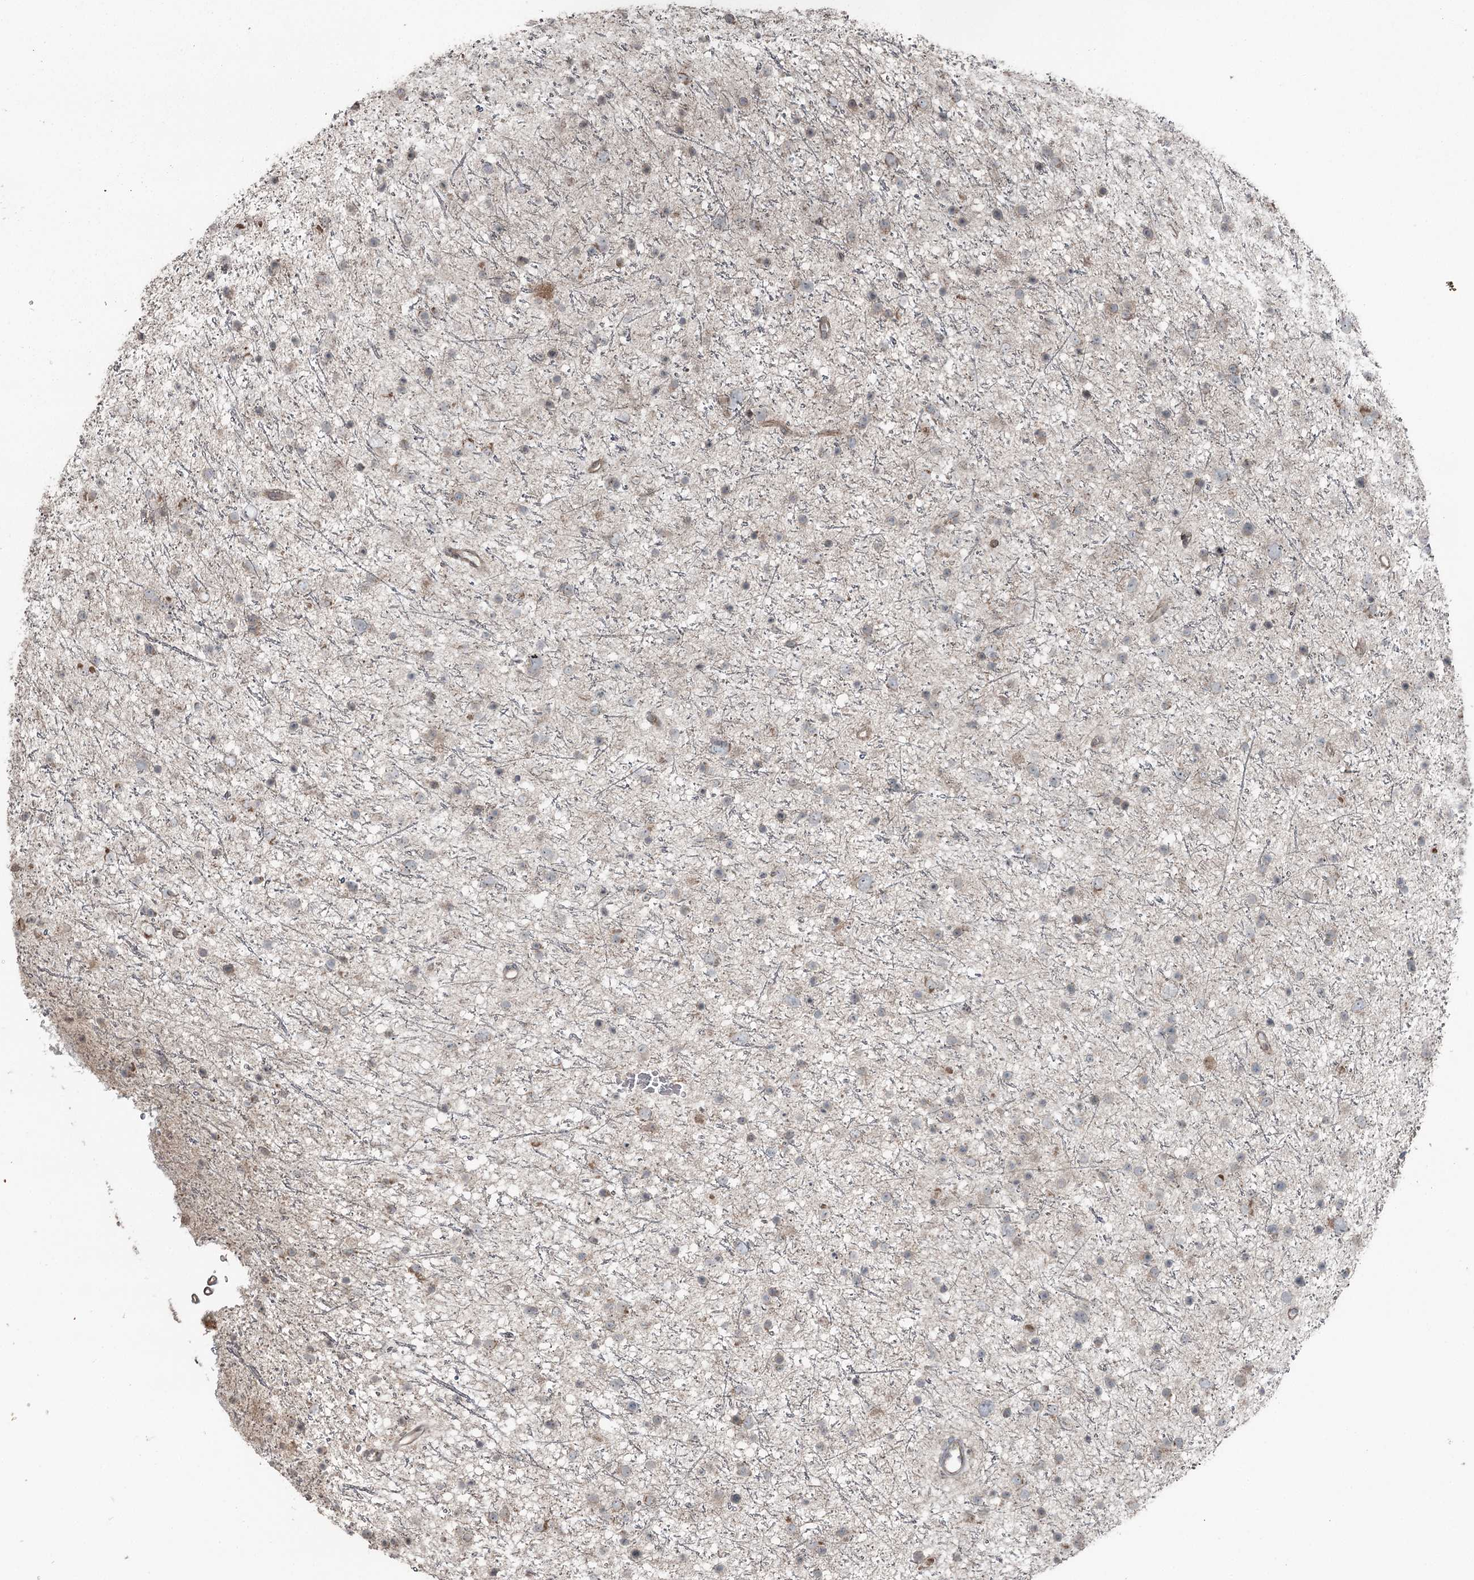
{"staining": {"intensity": "weak", "quantity": "<25%", "location": "cytoplasmic/membranous"}, "tissue": "glioma", "cell_type": "Tumor cells", "image_type": "cancer", "snomed": [{"axis": "morphology", "description": "Glioma, malignant, Low grade"}, {"axis": "topography", "description": "Cerebral cortex"}], "caption": "Immunohistochemistry photomicrograph of human malignant low-grade glioma stained for a protein (brown), which shows no staining in tumor cells.", "gene": "RASSF8", "patient": {"sex": "female", "age": 39}}